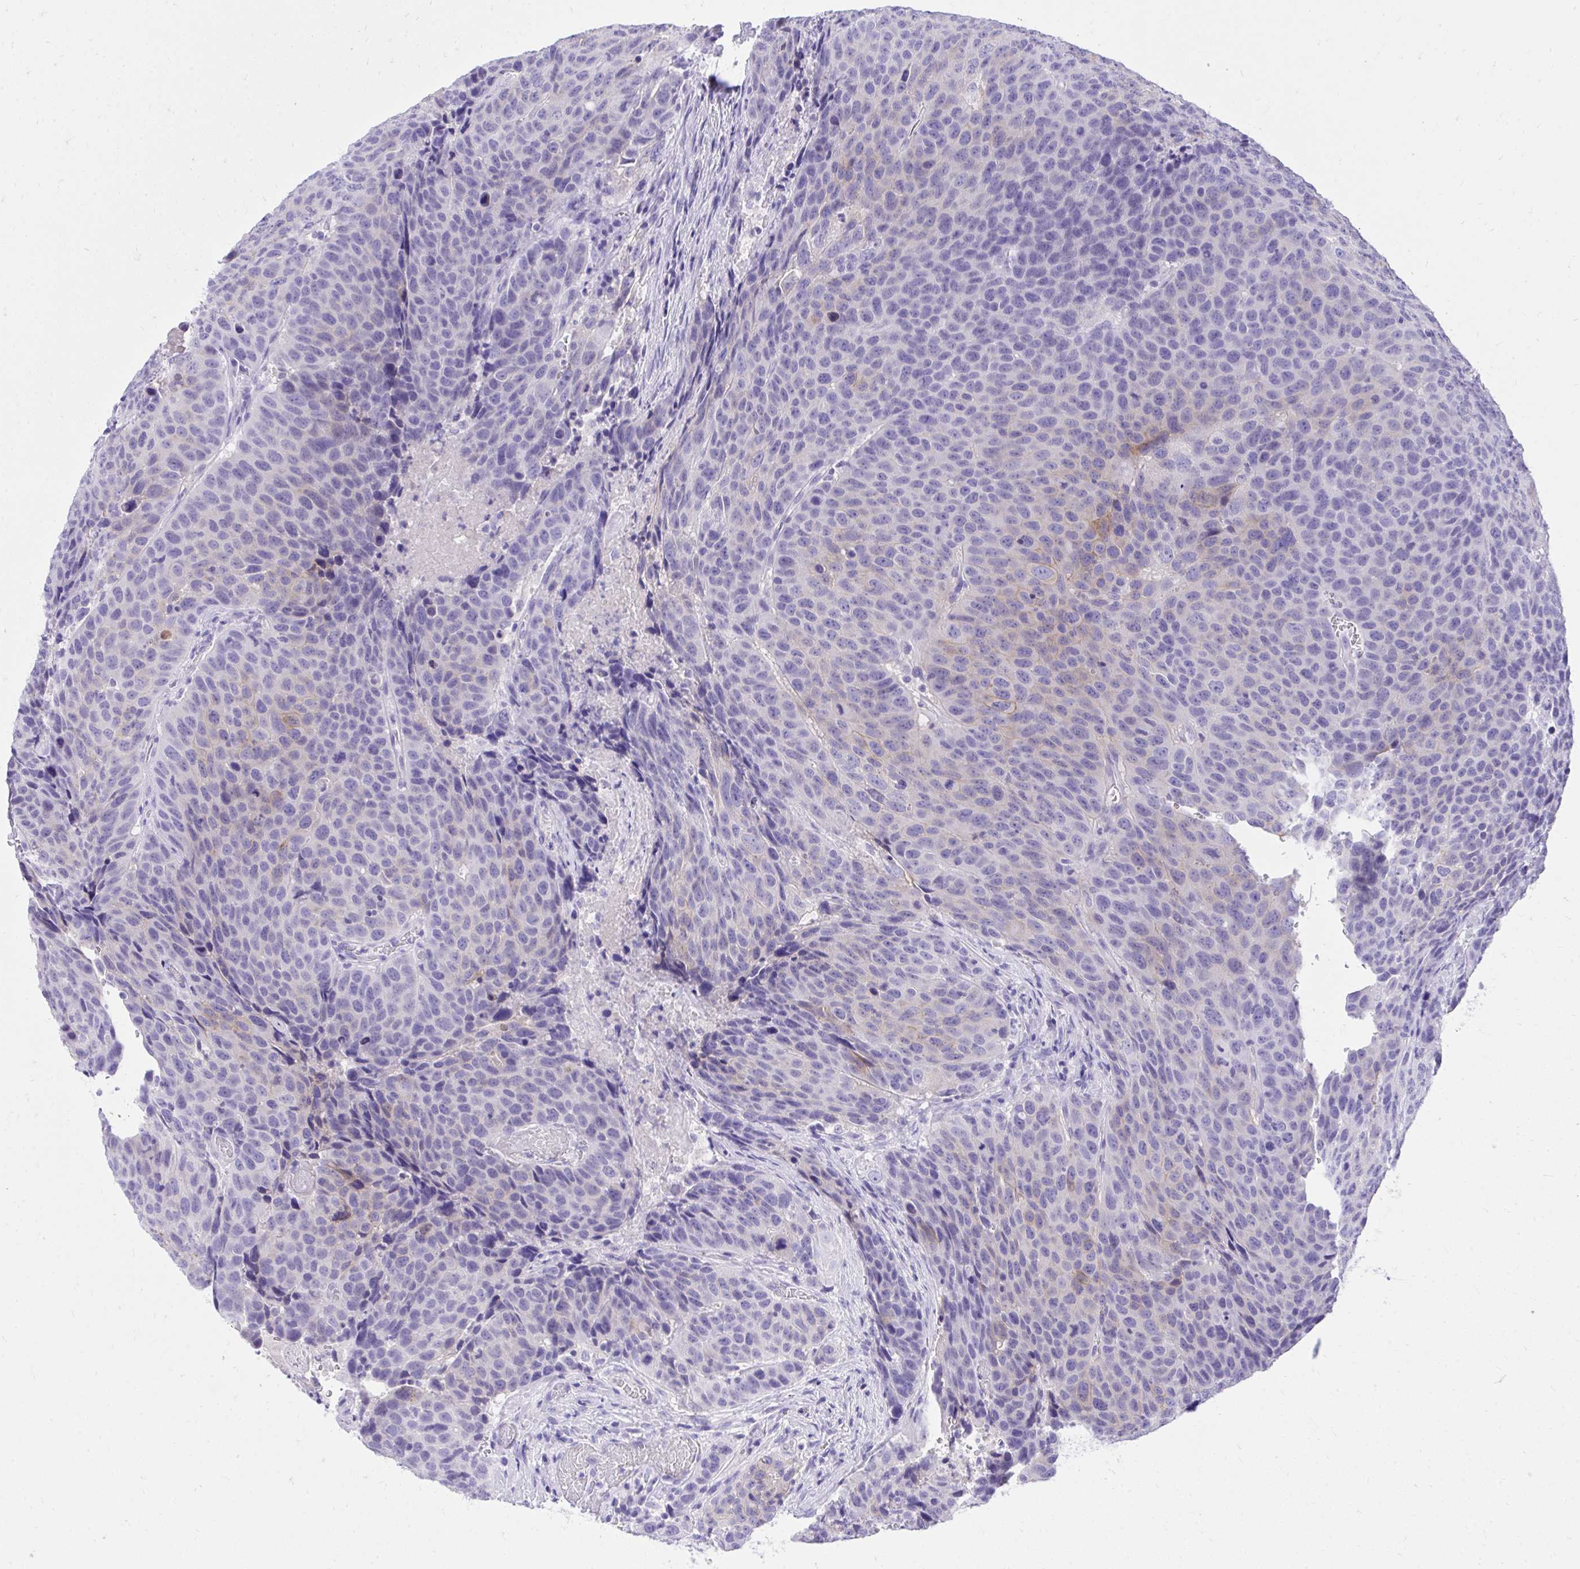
{"staining": {"intensity": "weak", "quantity": "<25%", "location": "cytoplasmic/membranous"}, "tissue": "head and neck cancer", "cell_type": "Tumor cells", "image_type": "cancer", "snomed": [{"axis": "morphology", "description": "Squamous cell carcinoma, NOS"}, {"axis": "topography", "description": "Head-Neck"}], "caption": "A high-resolution histopathology image shows immunohistochemistry (IHC) staining of head and neck cancer (squamous cell carcinoma), which reveals no significant positivity in tumor cells.", "gene": "KCNN4", "patient": {"sex": "male", "age": 66}}